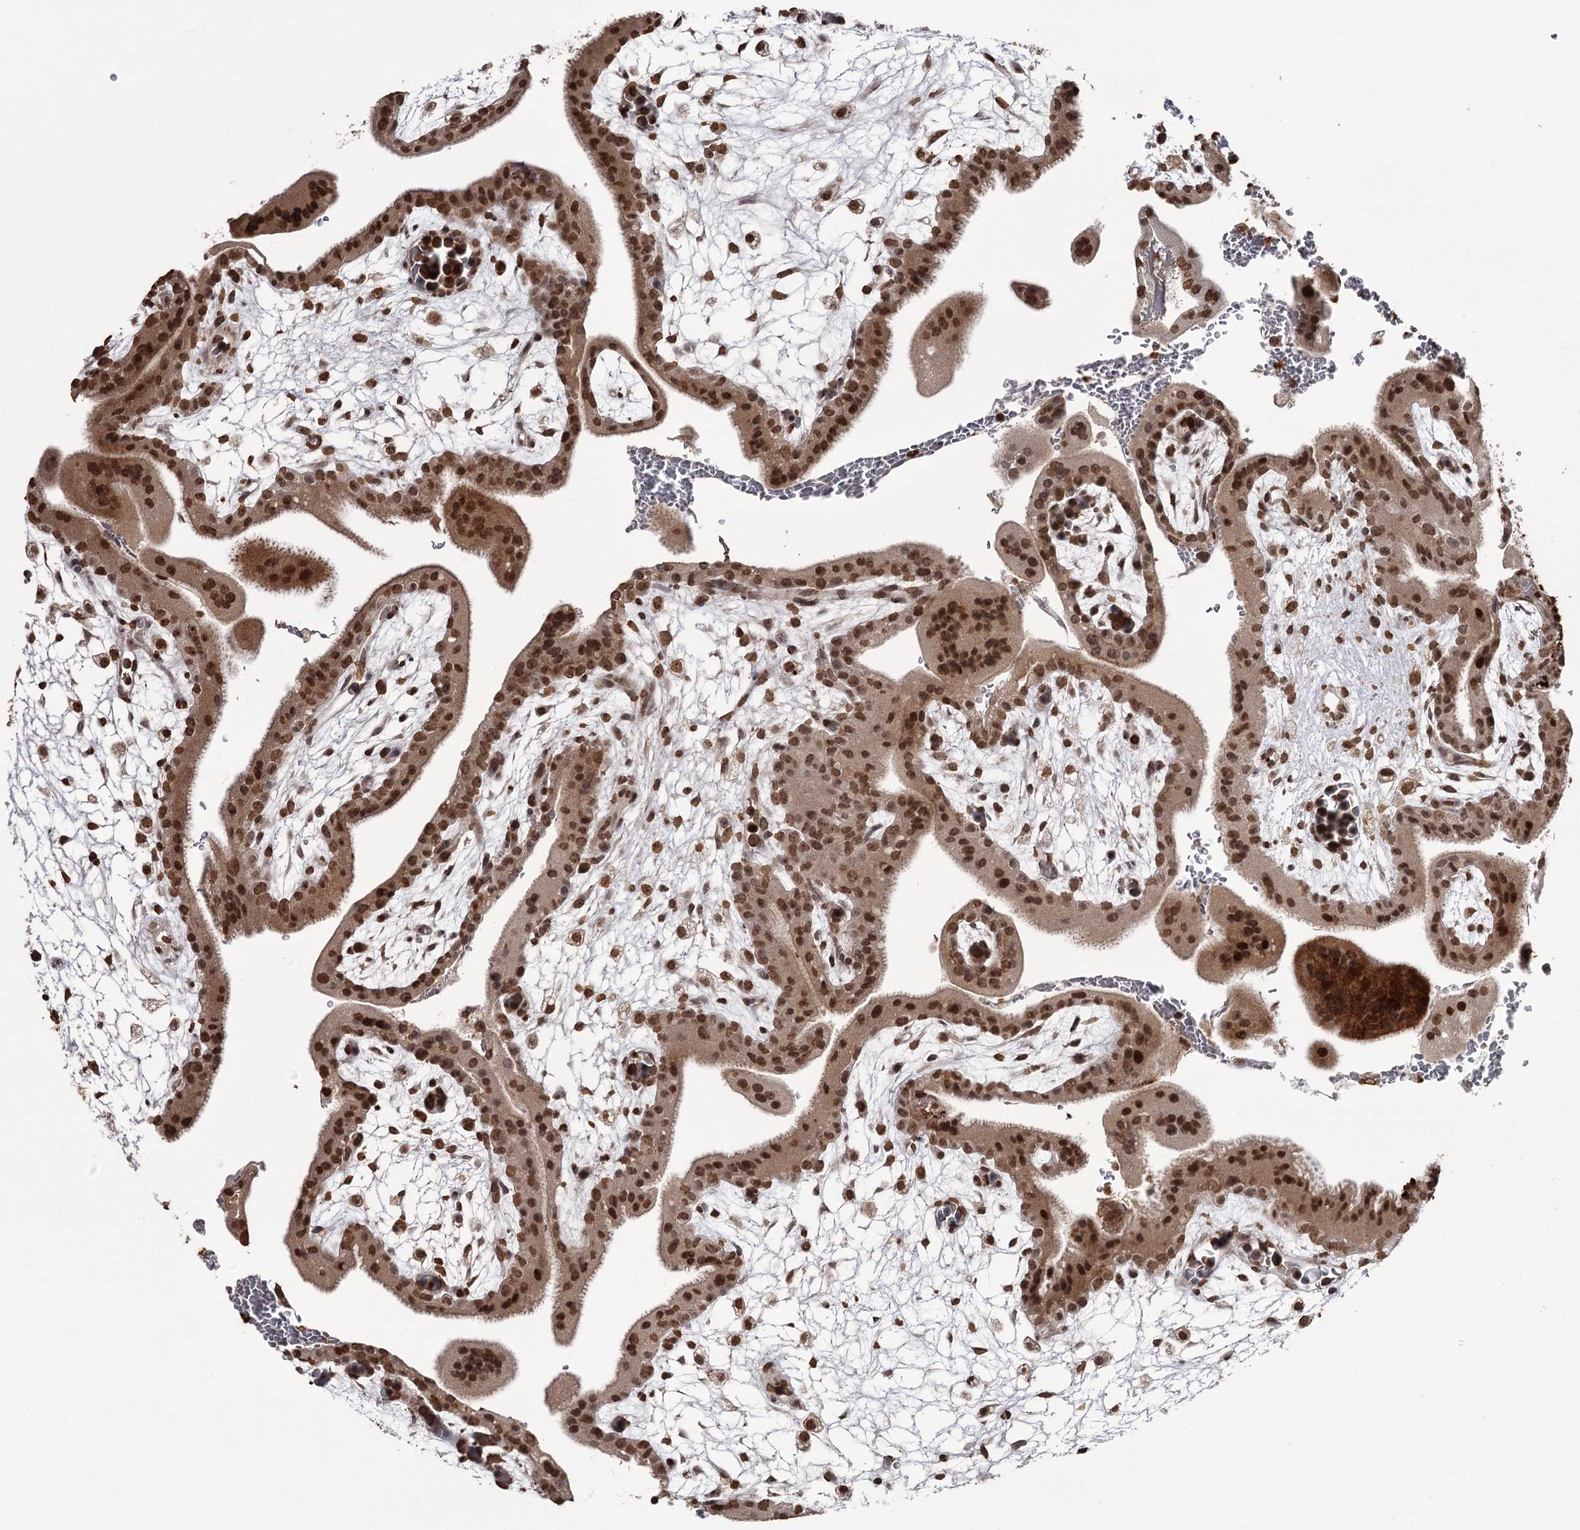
{"staining": {"intensity": "strong", "quantity": ">75%", "location": "cytoplasmic/membranous,nuclear"}, "tissue": "placenta", "cell_type": "Decidual cells", "image_type": "normal", "snomed": [{"axis": "morphology", "description": "Normal tissue, NOS"}, {"axis": "topography", "description": "Placenta"}], "caption": "Placenta stained with a protein marker displays strong staining in decidual cells.", "gene": "THYN1", "patient": {"sex": "female", "age": 35}}